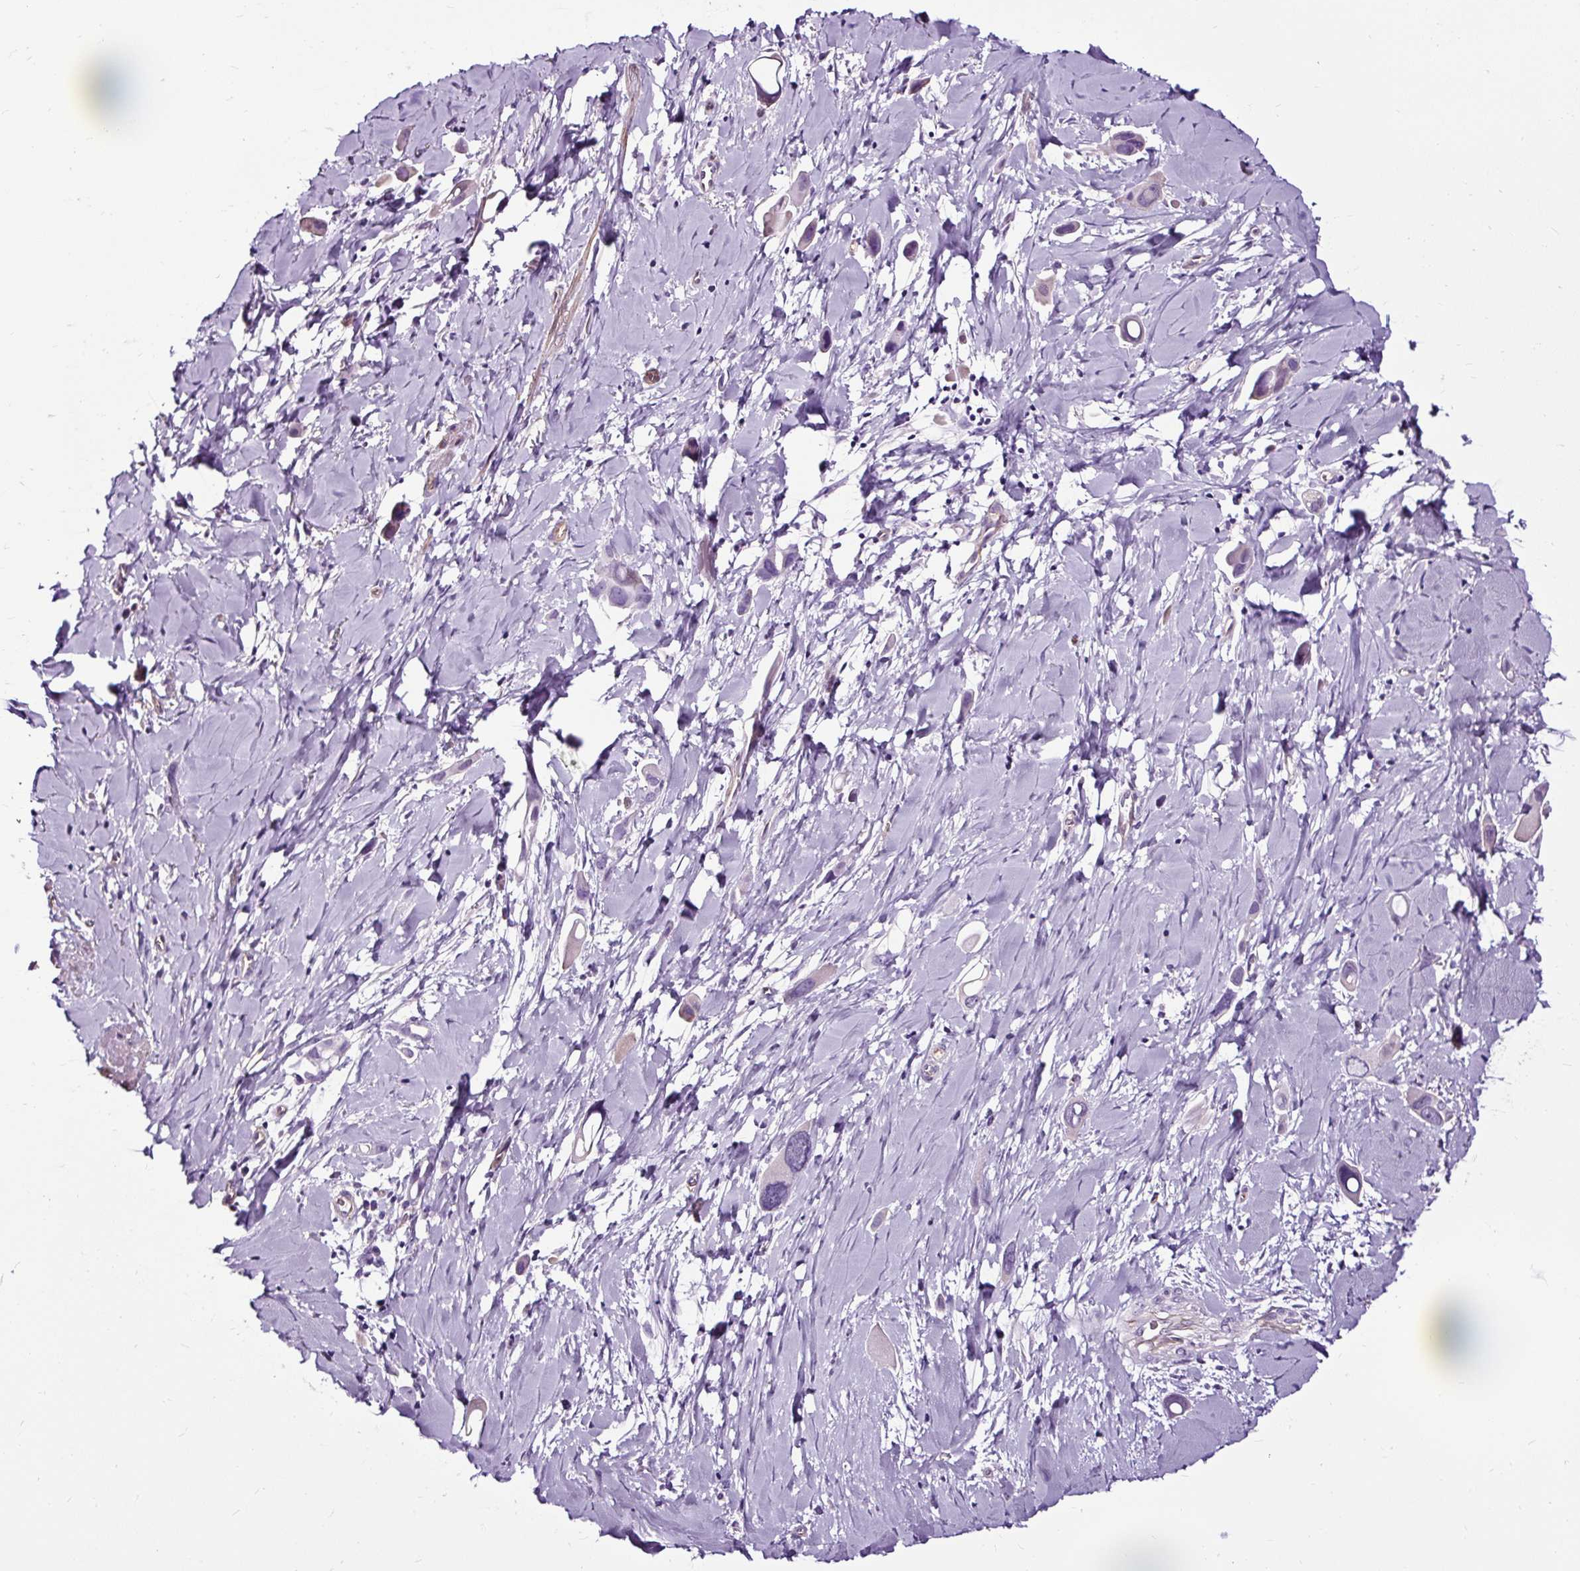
{"staining": {"intensity": "negative", "quantity": "none", "location": "none"}, "tissue": "lung cancer", "cell_type": "Tumor cells", "image_type": "cancer", "snomed": [{"axis": "morphology", "description": "Adenocarcinoma, NOS"}, {"axis": "topography", "description": "Lung"}], "caption": "High magnification brightfield microscopy of lung cancer stained with DAB (brown) and counterstained with hematoxylin (blue): tumor cells show no significant expression.", "gene": "SLC7A8", "patient": {"sex": "male", "age": 76}}